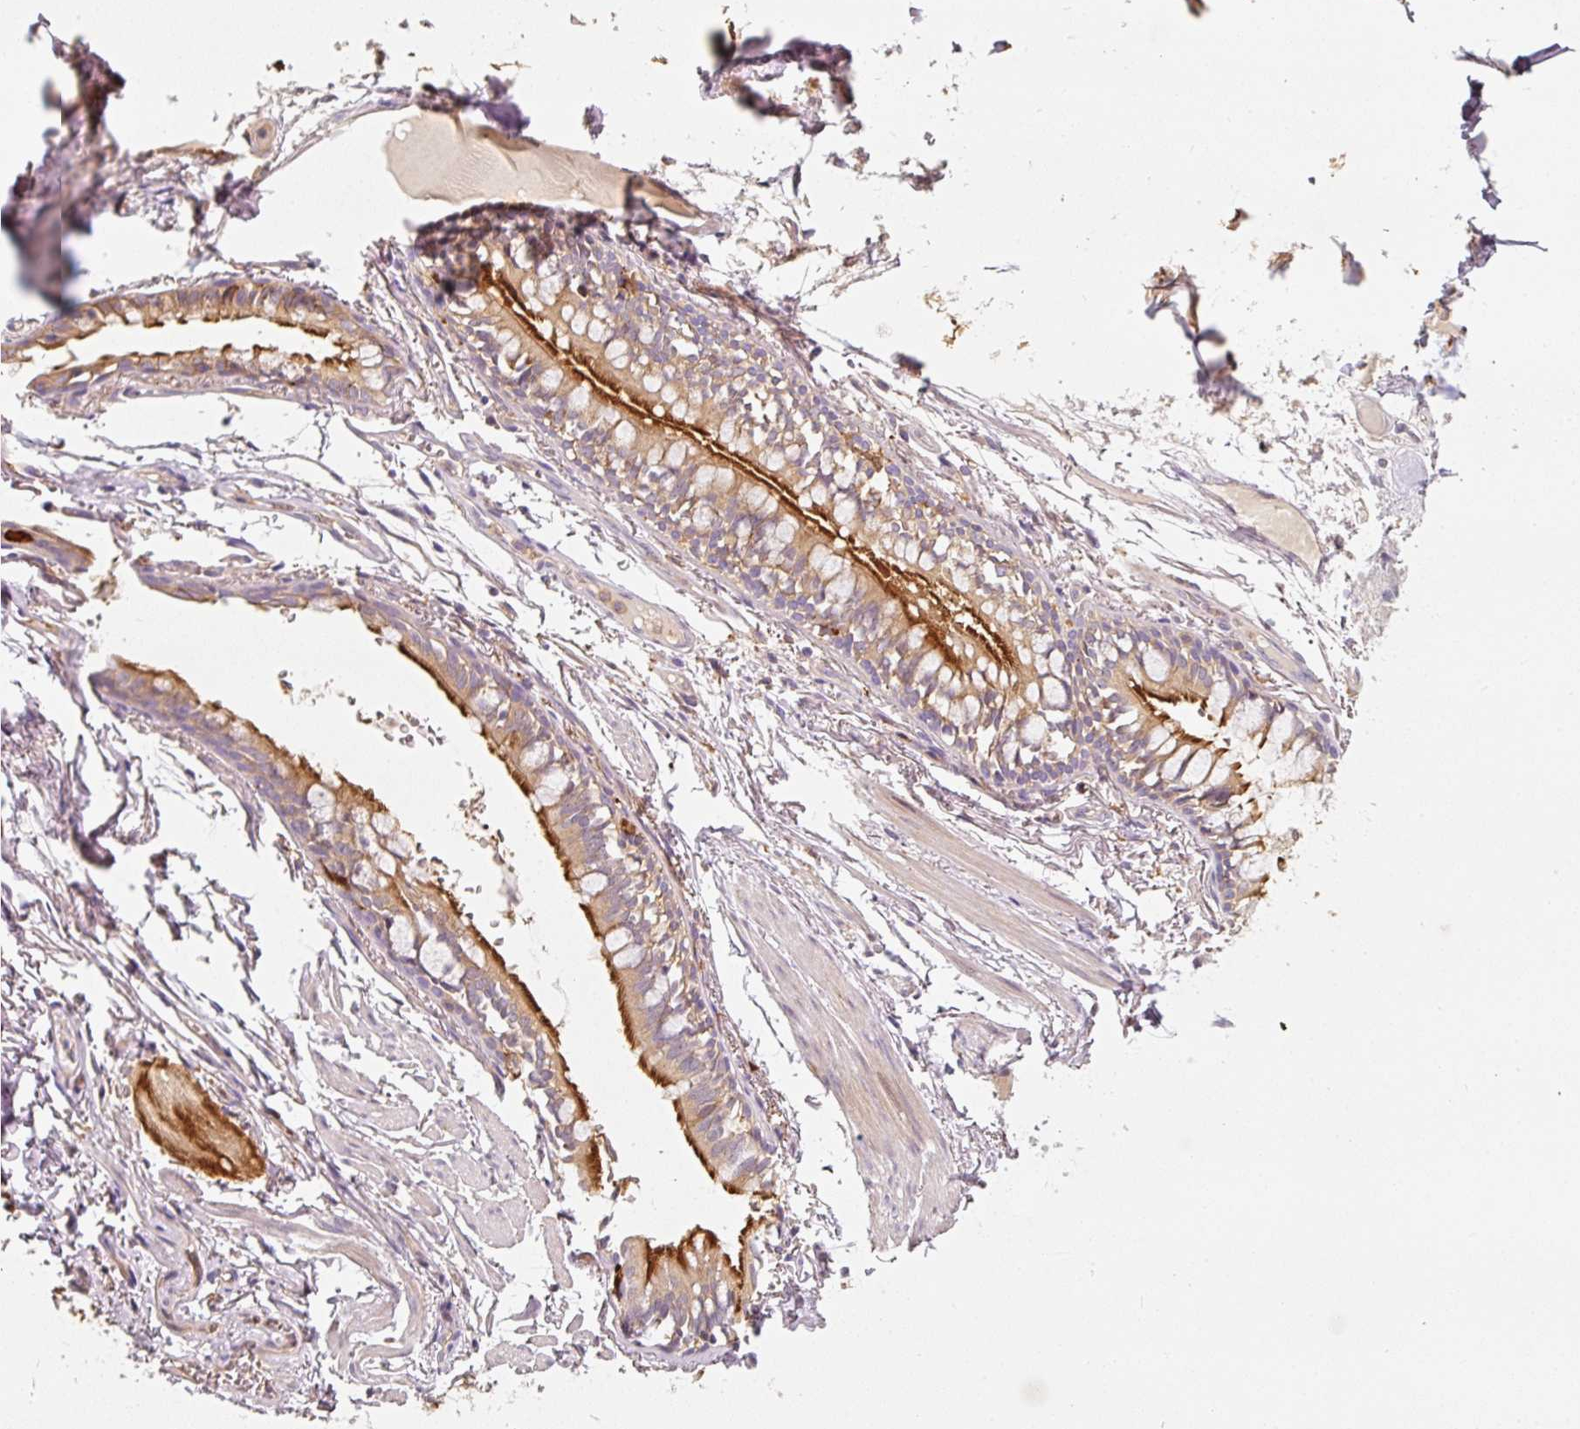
{"staining": {"intensity": "moderate", "quantity": "25%-75%", "location": "cytoplasmic/membranous"}, "tissue": "soft tissue", "cell_type": "Chondrocytes", "image_type": "normal", "snomed": [{"axis": "morphology", "description": "Normal tissue, NOS"}, {"axis": "topography", "description": "Bronchus"}], "caption": "DAB immunohistochemical staining of normal human soft tissue reveals moderate cytoplasmic/membranous protein staining in approximately 25%-75% of chondrocytes.", "gene": "IQGAP2", "patient": {"sex": "male", "age": 70}}